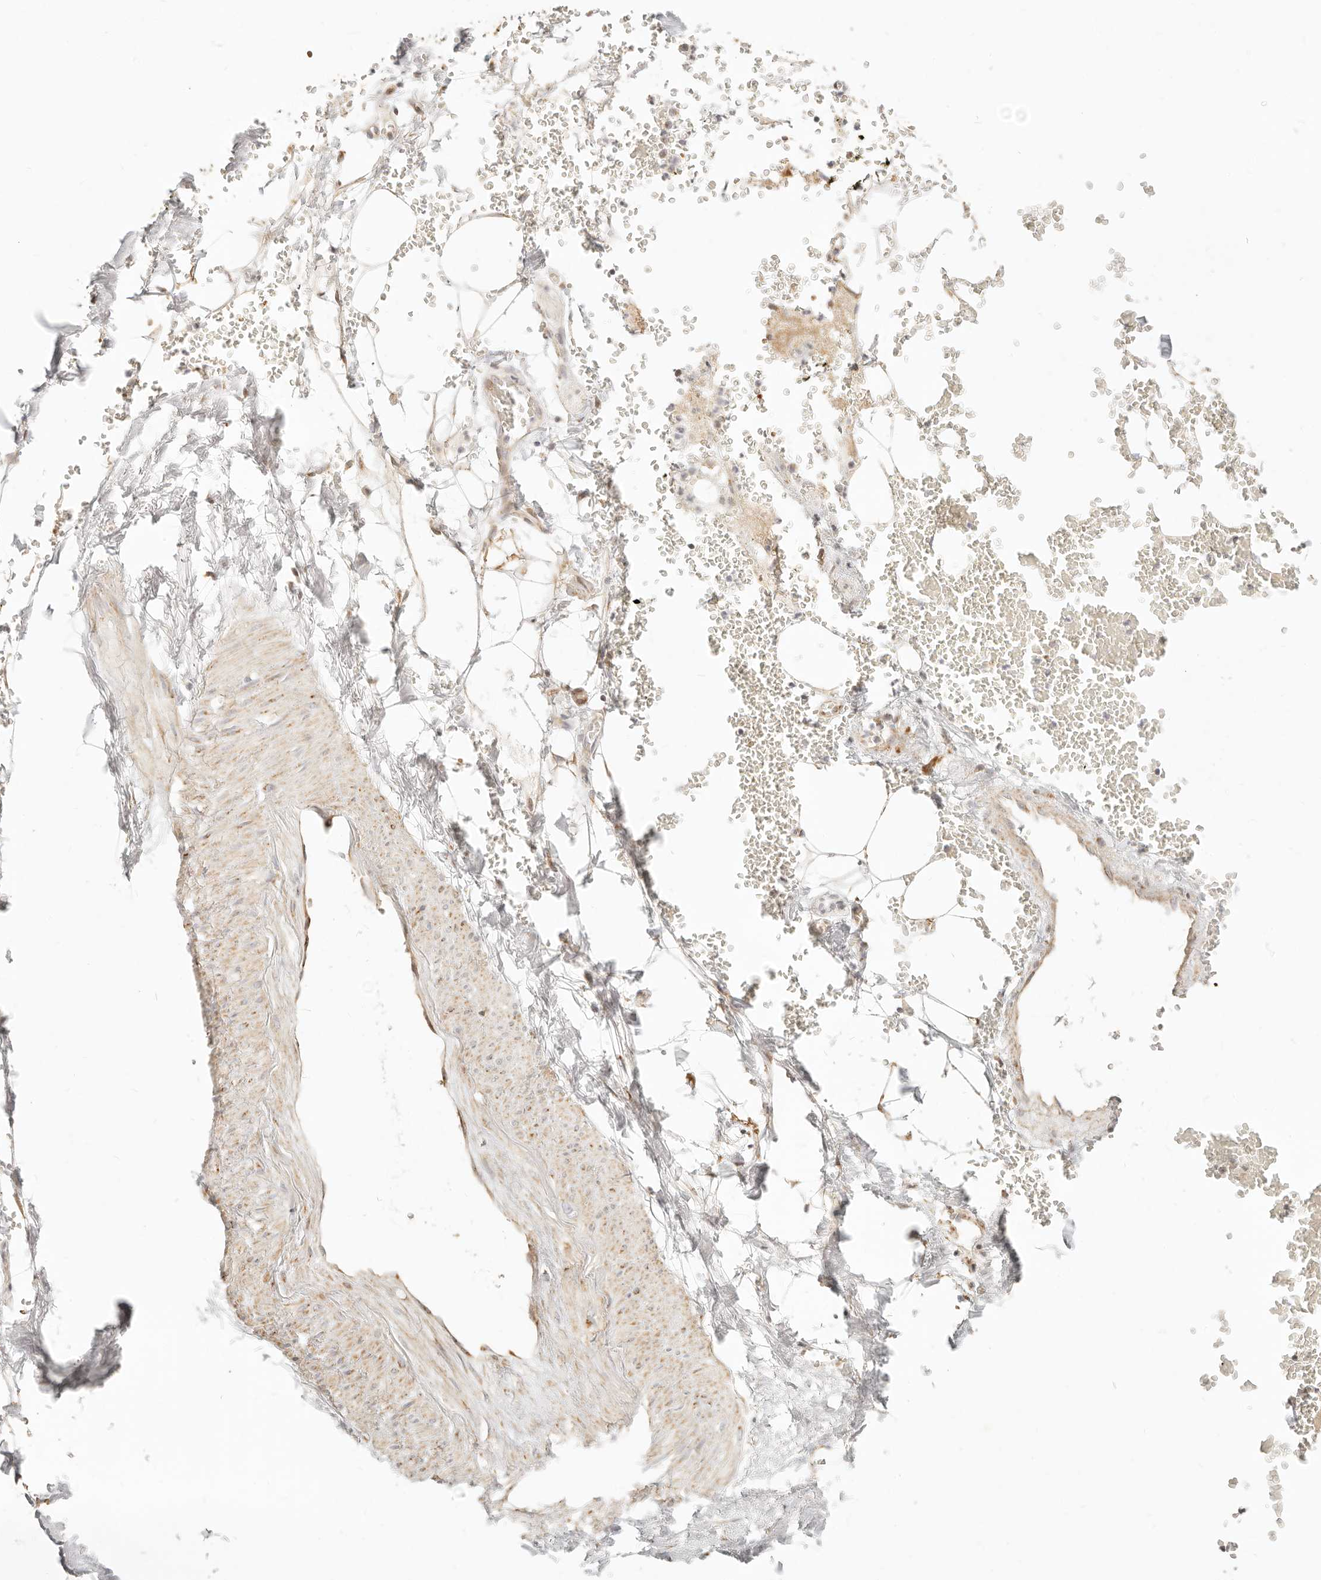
{"staining": {"intensity": "moderate", "quantity": "25%-75%", "location": "cytoplasmic/membranous"}, "tissue": "adipose tissue", "cell_type": "Adipocytes", "image_type": "normal", "snomed": [{"axis": "morphology", "description": "Normal tissue, NOS"}, {"axis": "morphology", "description": "Adenocarcinoma, NOS"}, {"axis": "topography", "description": "Pancreas"}, {"axis": "topography", "description": "Peripheral nerve tissue"}], "caption": "Moderate cytoplasmic/membranous expression is appreciated in about 25%-75% of adipocytes in benign adipose tissue. Nuclei are stained in blue.", "gene": "FAM20B", "patient": {"sex": "male", "age": 59}}